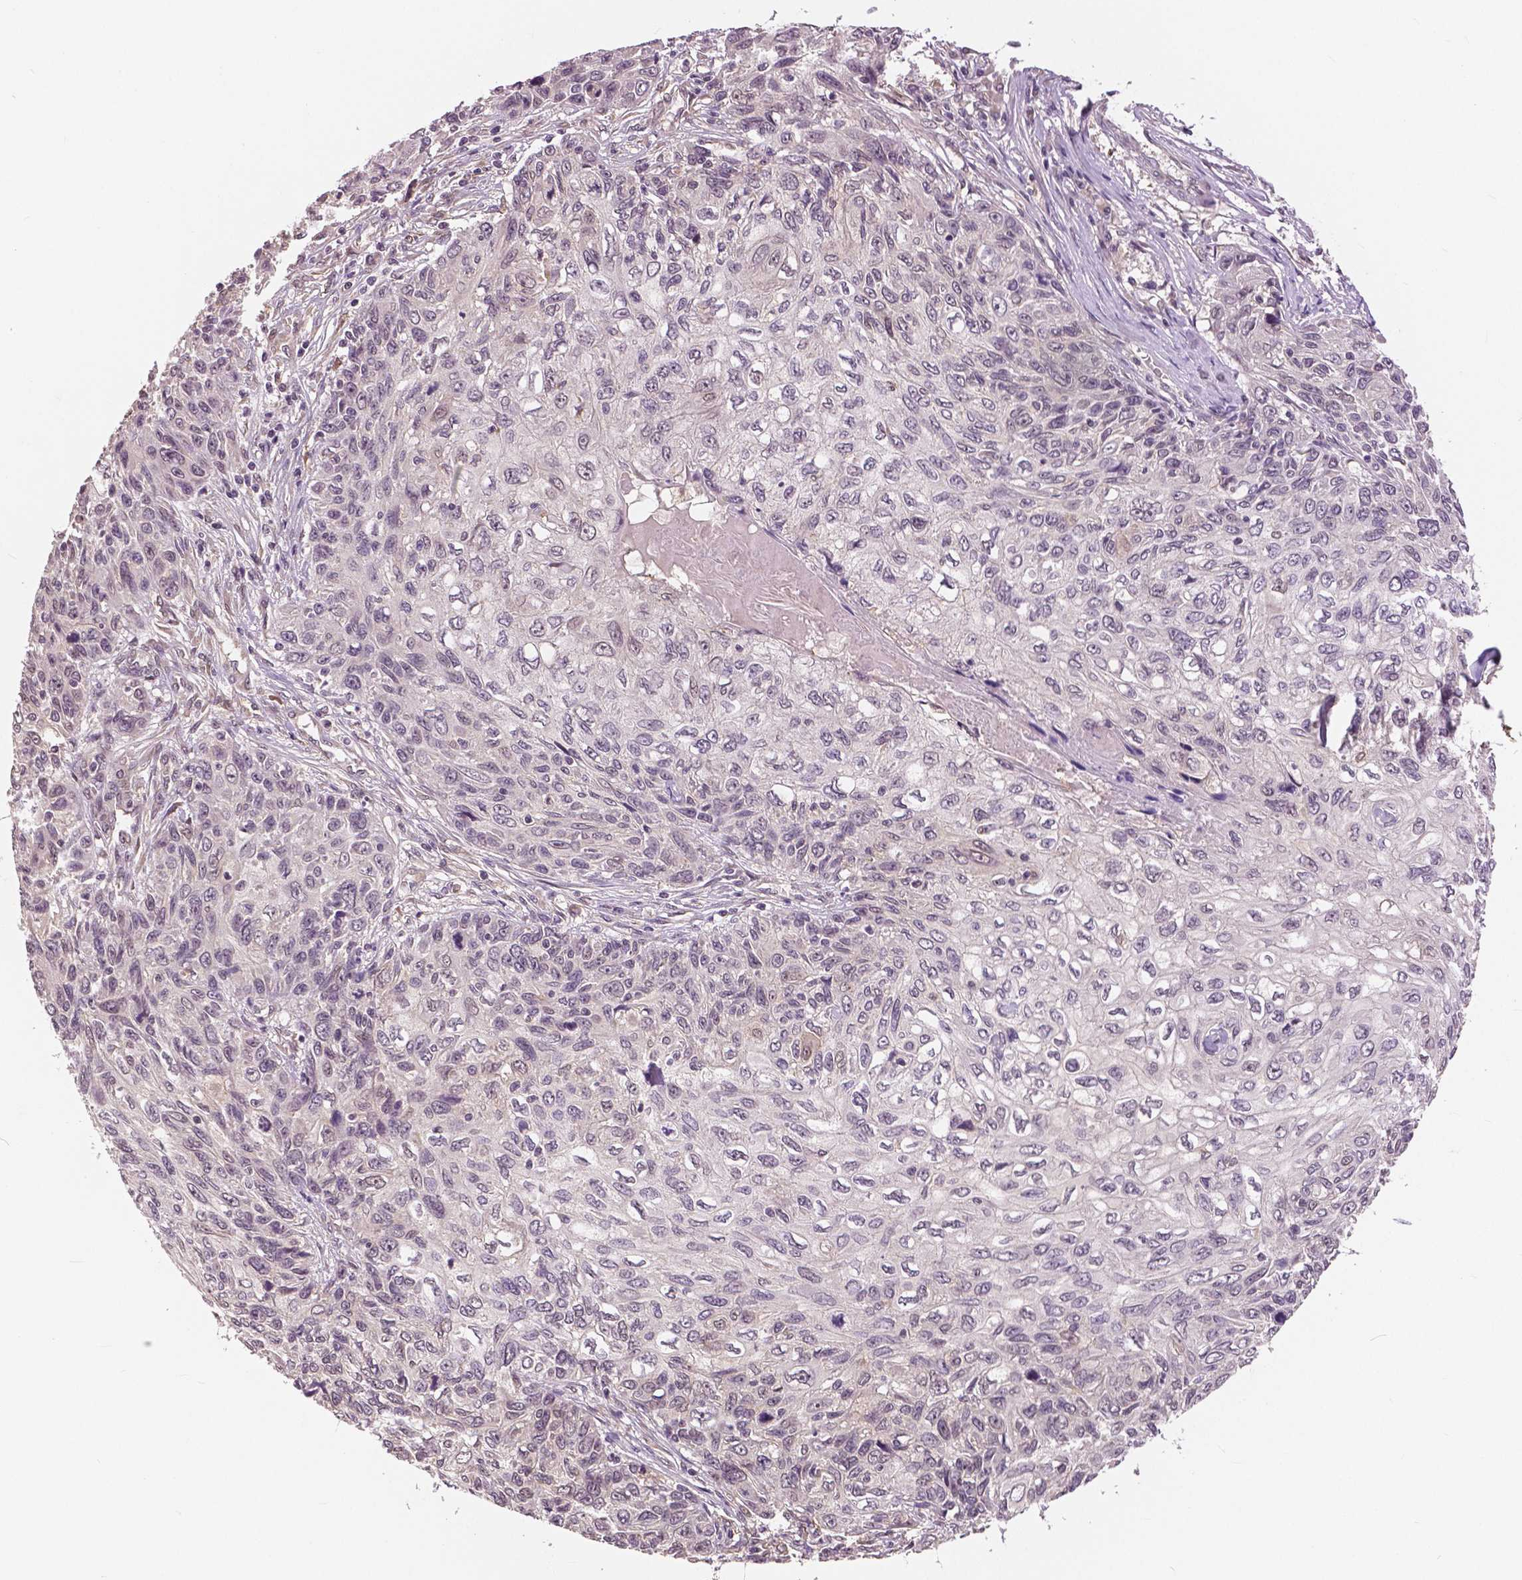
{"staining": {"intensity": "weak", "quantity": "<25%", "location": "nuclear"}, "tissue": "skin cancer", "cell_type": "Tumor cells", "image_type": "cancer", "snomed": [{"axis": "morphology", "description": "Squamous cell carcinoma, NOS"}, {"axis": "topography", "description": "Skin"}], "caption": "DAB immunohistochemical staining of human skin squamous cell carcinoma reveals no significant staining in tumor cells.", "gene": "MAP1LC3B", "patient": {"sex": "male", "age": 92}}